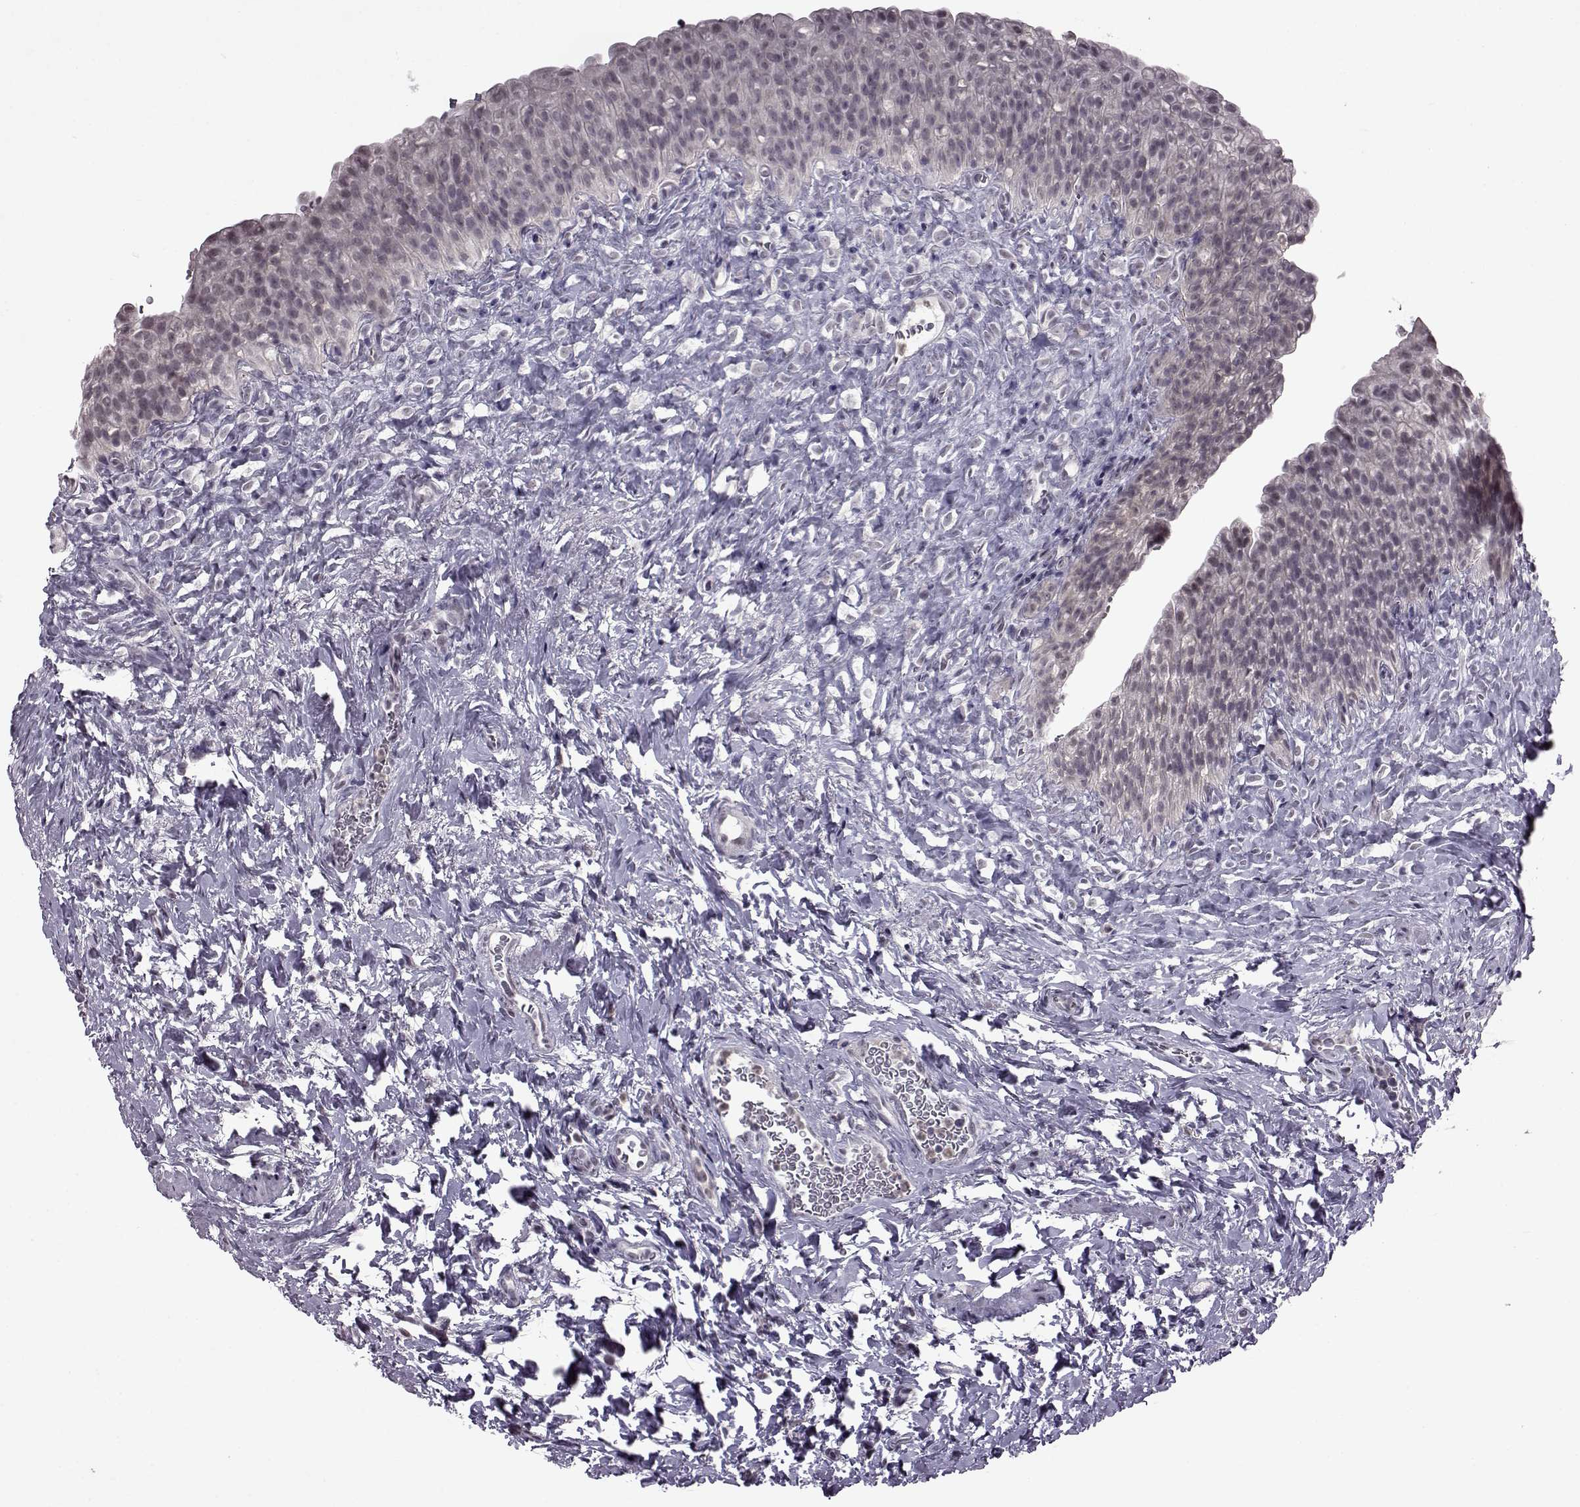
{"staining": {"intensity": "negative", "quantity": "none", "location": "none"}, "tissue": "urinary bladder", "cell_type": "Urothelial cells", "image_type": "normal", "snomed": [{"axis": "morphology", "description": "Normal tissue, NOS"}, {"axis": "topography", "description": "Urinary bladder"}], "caption": "Immunohistochemistry micrograph of benign urinary bladder stained for a protein (brown), which displays no positivity in urothelial cells.", "gene": "SLC28A2", "patient": {"sex": "male", "age": 76}}